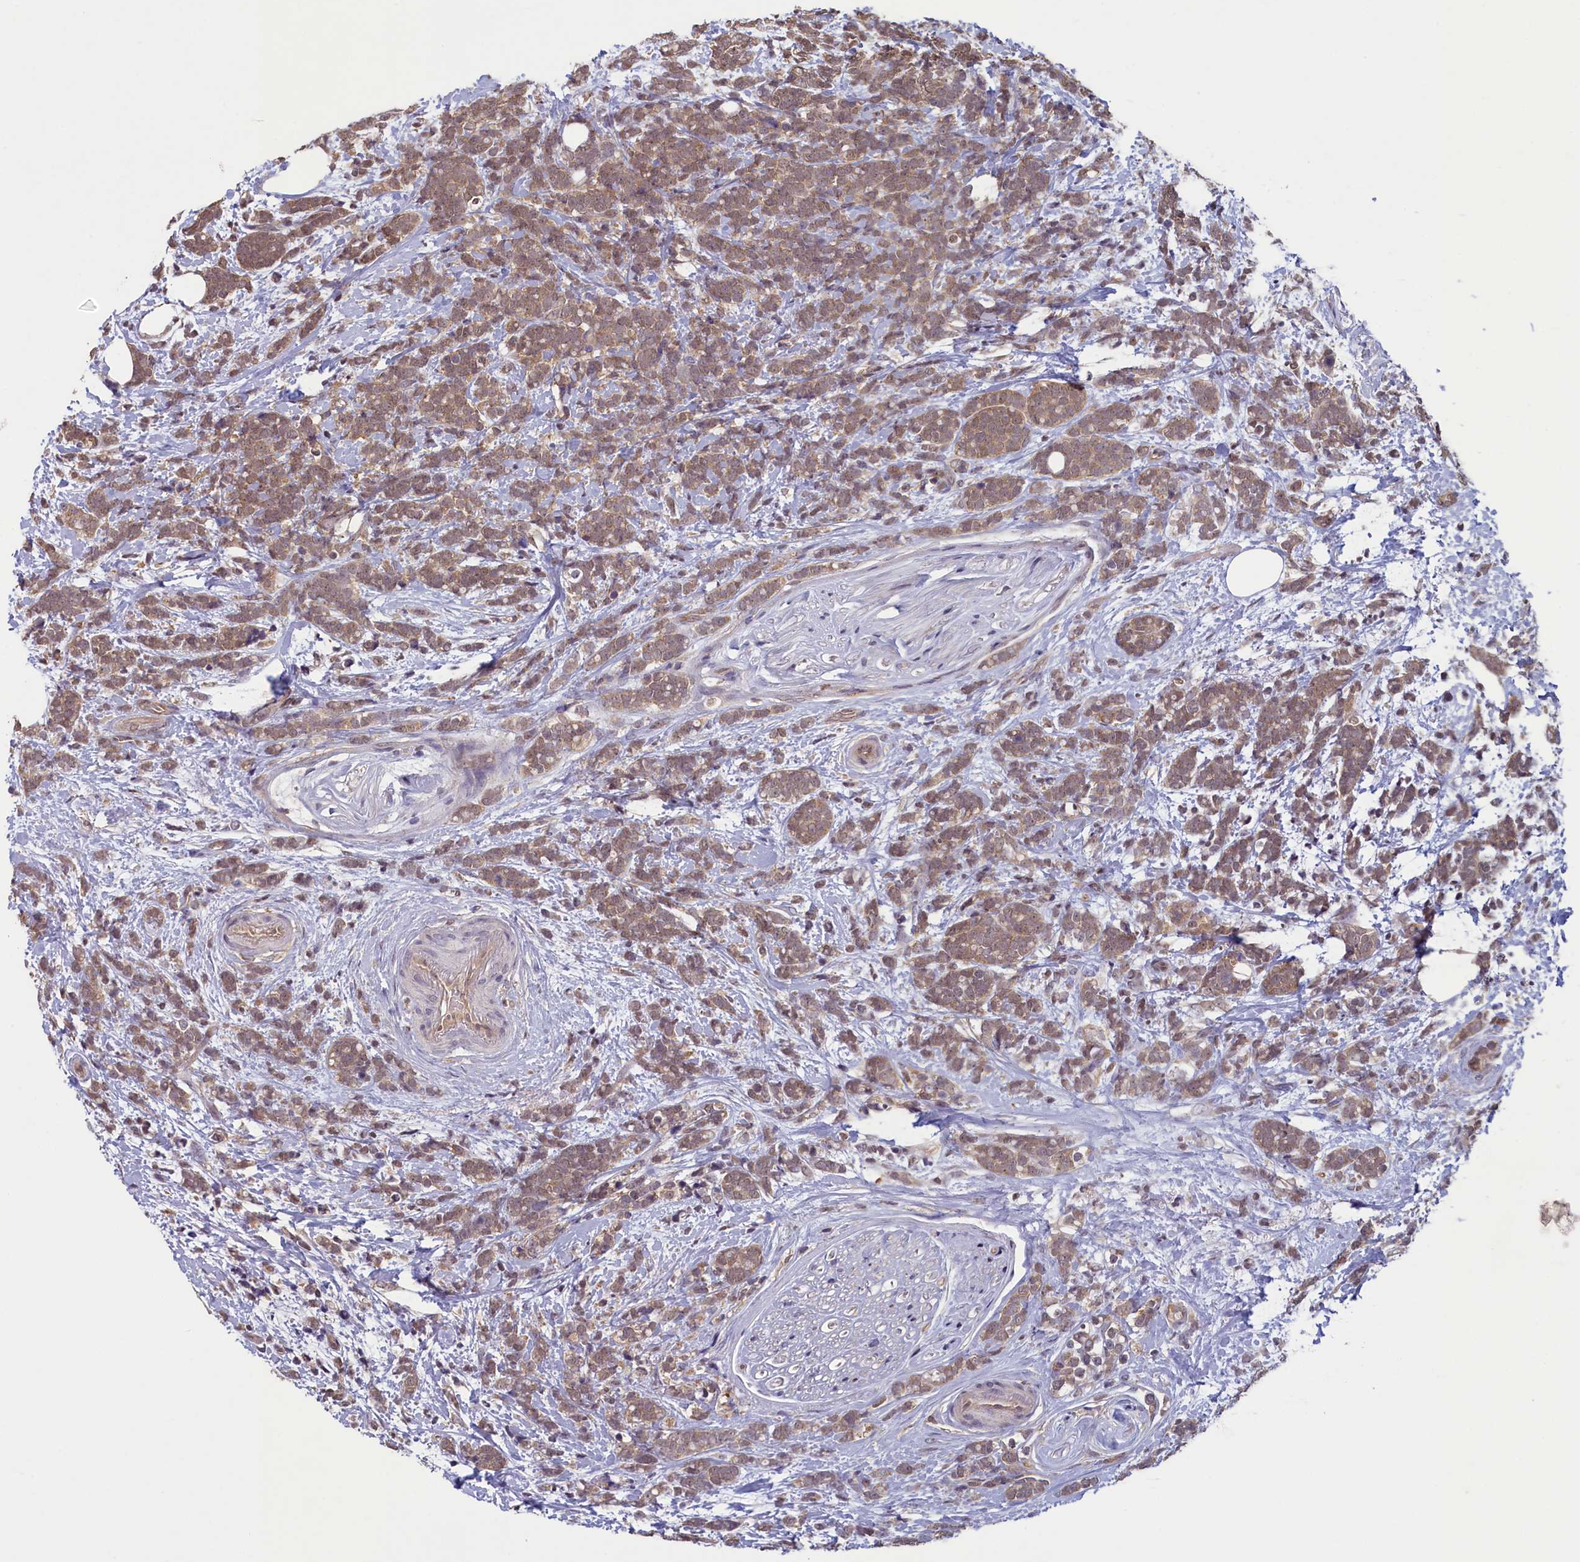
{"staining": {"intensity": "weak", "quantity": ">75%", "location": "cytoplasmic/membranous"}, "tissue": "breast cancer", "cell_type": "Tumor cells", "image_type": "cancer", "snomed": [{"axis": "morphology", "description": "Lobular carcinoma"}, {"axis": "topography", "description": "Breast"}], "caption": "About >75% of tumor cells in lobular carcinoma (breast) display weak cytoplasmic/membranous protein expression as visualized by brown immunohistochemical staining.", "gene": "NUBP1", "patient": {"sex": "female", "age": 58}}